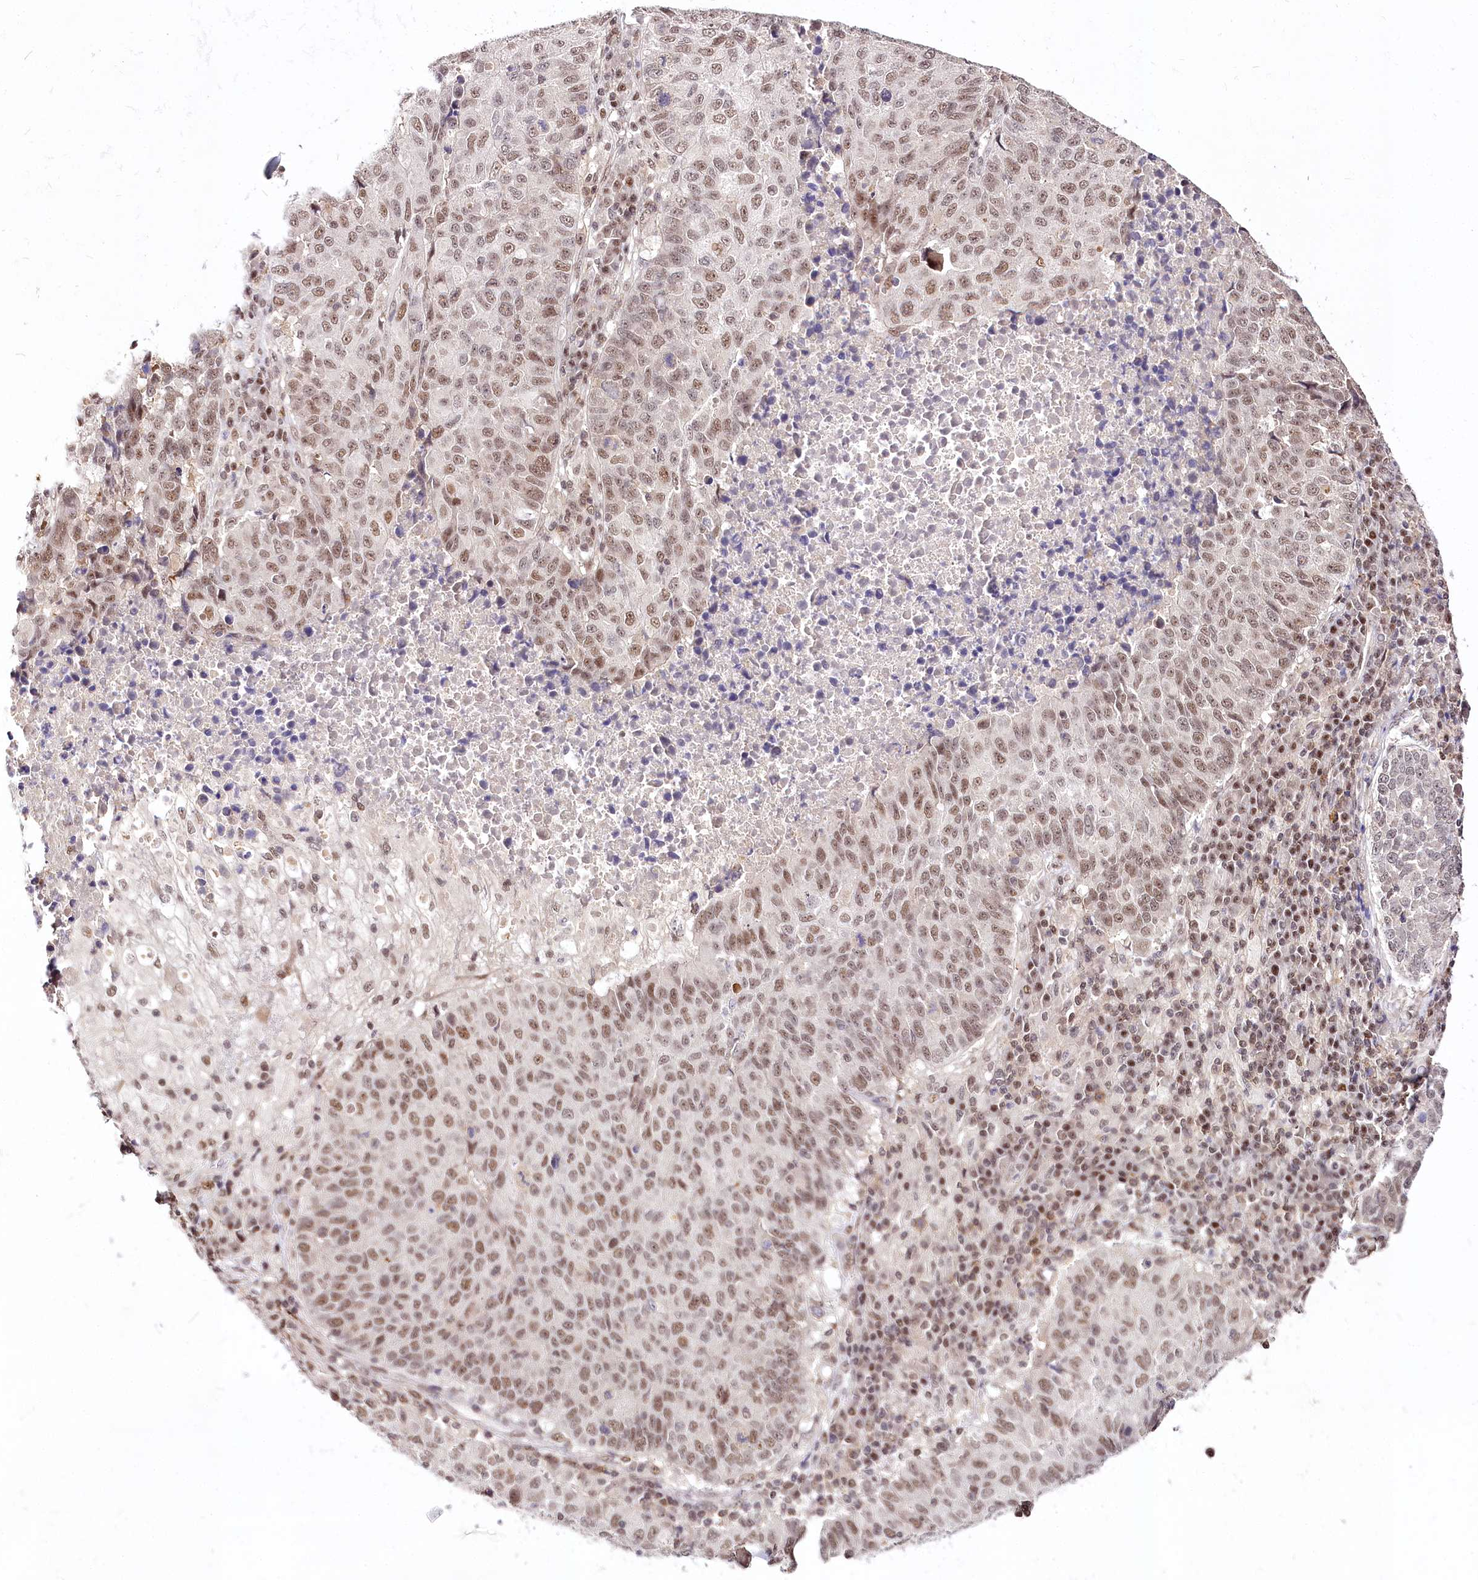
{"staining": {"intensity": "moderate", "quantity": "25%-75%", "location": "nuclear"}, "tissue": "lung cancer", "cell_type": "Tumor cells", "image_type": "cancer", "snomed": [{"axis": "morphology", "description": "Squamous cell carcinoma, NOS"}, {"axis": "topography", "description": "Lung"}], "caption": "Immunohistochemical staining of lung squamous cell carcinoma demonstrates medium levels of moderate nuclear positivity in about 25%-75% of tumor cells.", "gene": "POLA2", "patient": {"sex": "male", "age": 73}}